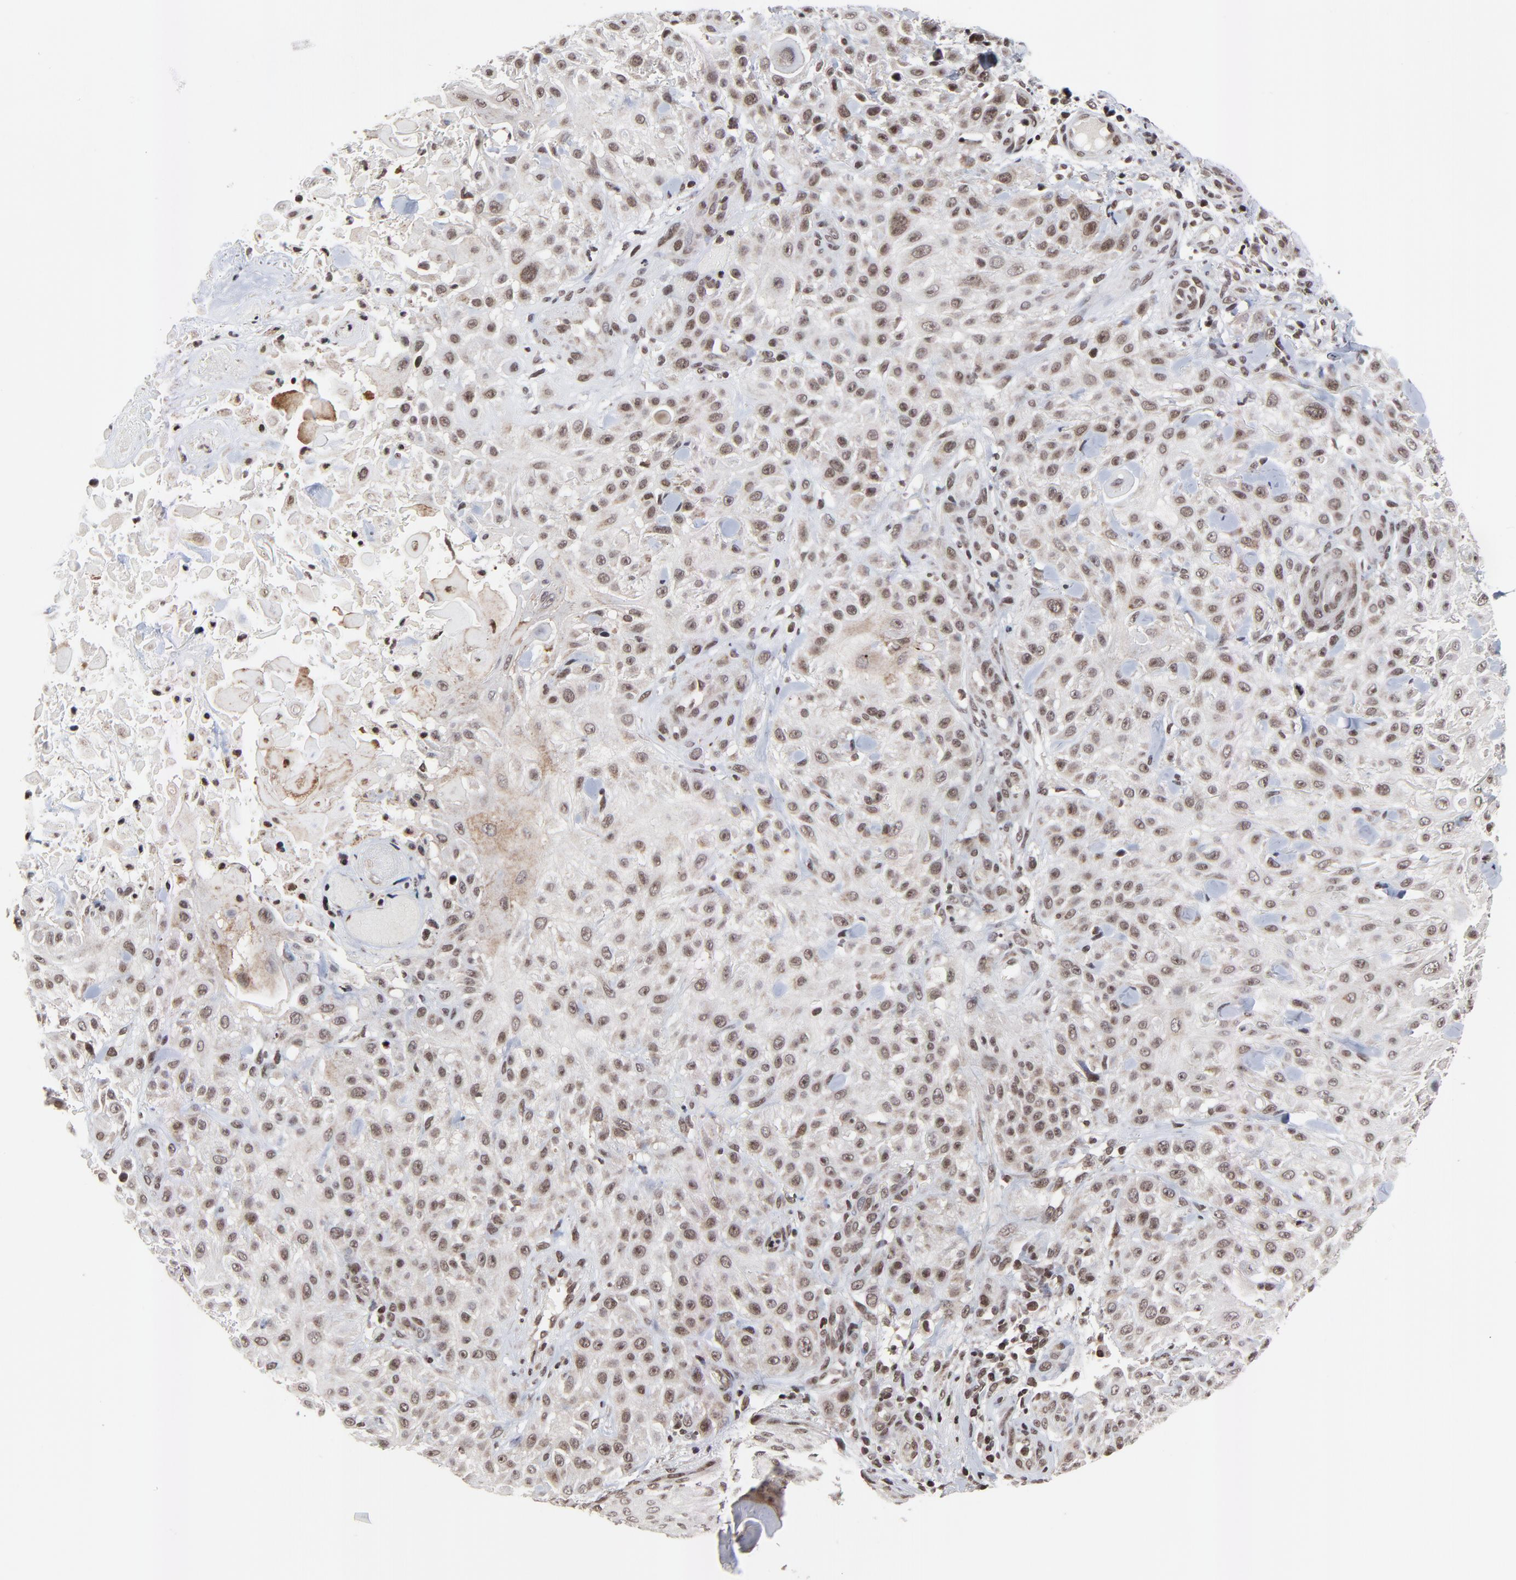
{"staining": {"intensity": "moderate", "quantity": ">75%", "location": "nuclear"}, "tissue": "skin cancer", "cell_type": "Tumor cells", "image_type": "cancer", "snomed": [{"axis": "morphology", "description": "Squamous cell carcinoma, NOS"}, {"axis": "topography", "description": "Skin"}], "caption": "Squamous cell carcinoma (skin) was stained to show a protein in brown. There is medium levels of moderate nuclear staining in about >75% of tumor cells. The protein of interest is shown in brown color, while the nuclei are stained blue.", "gene": "ZNF777", "patient": {"sex": "female", "age": 42}}